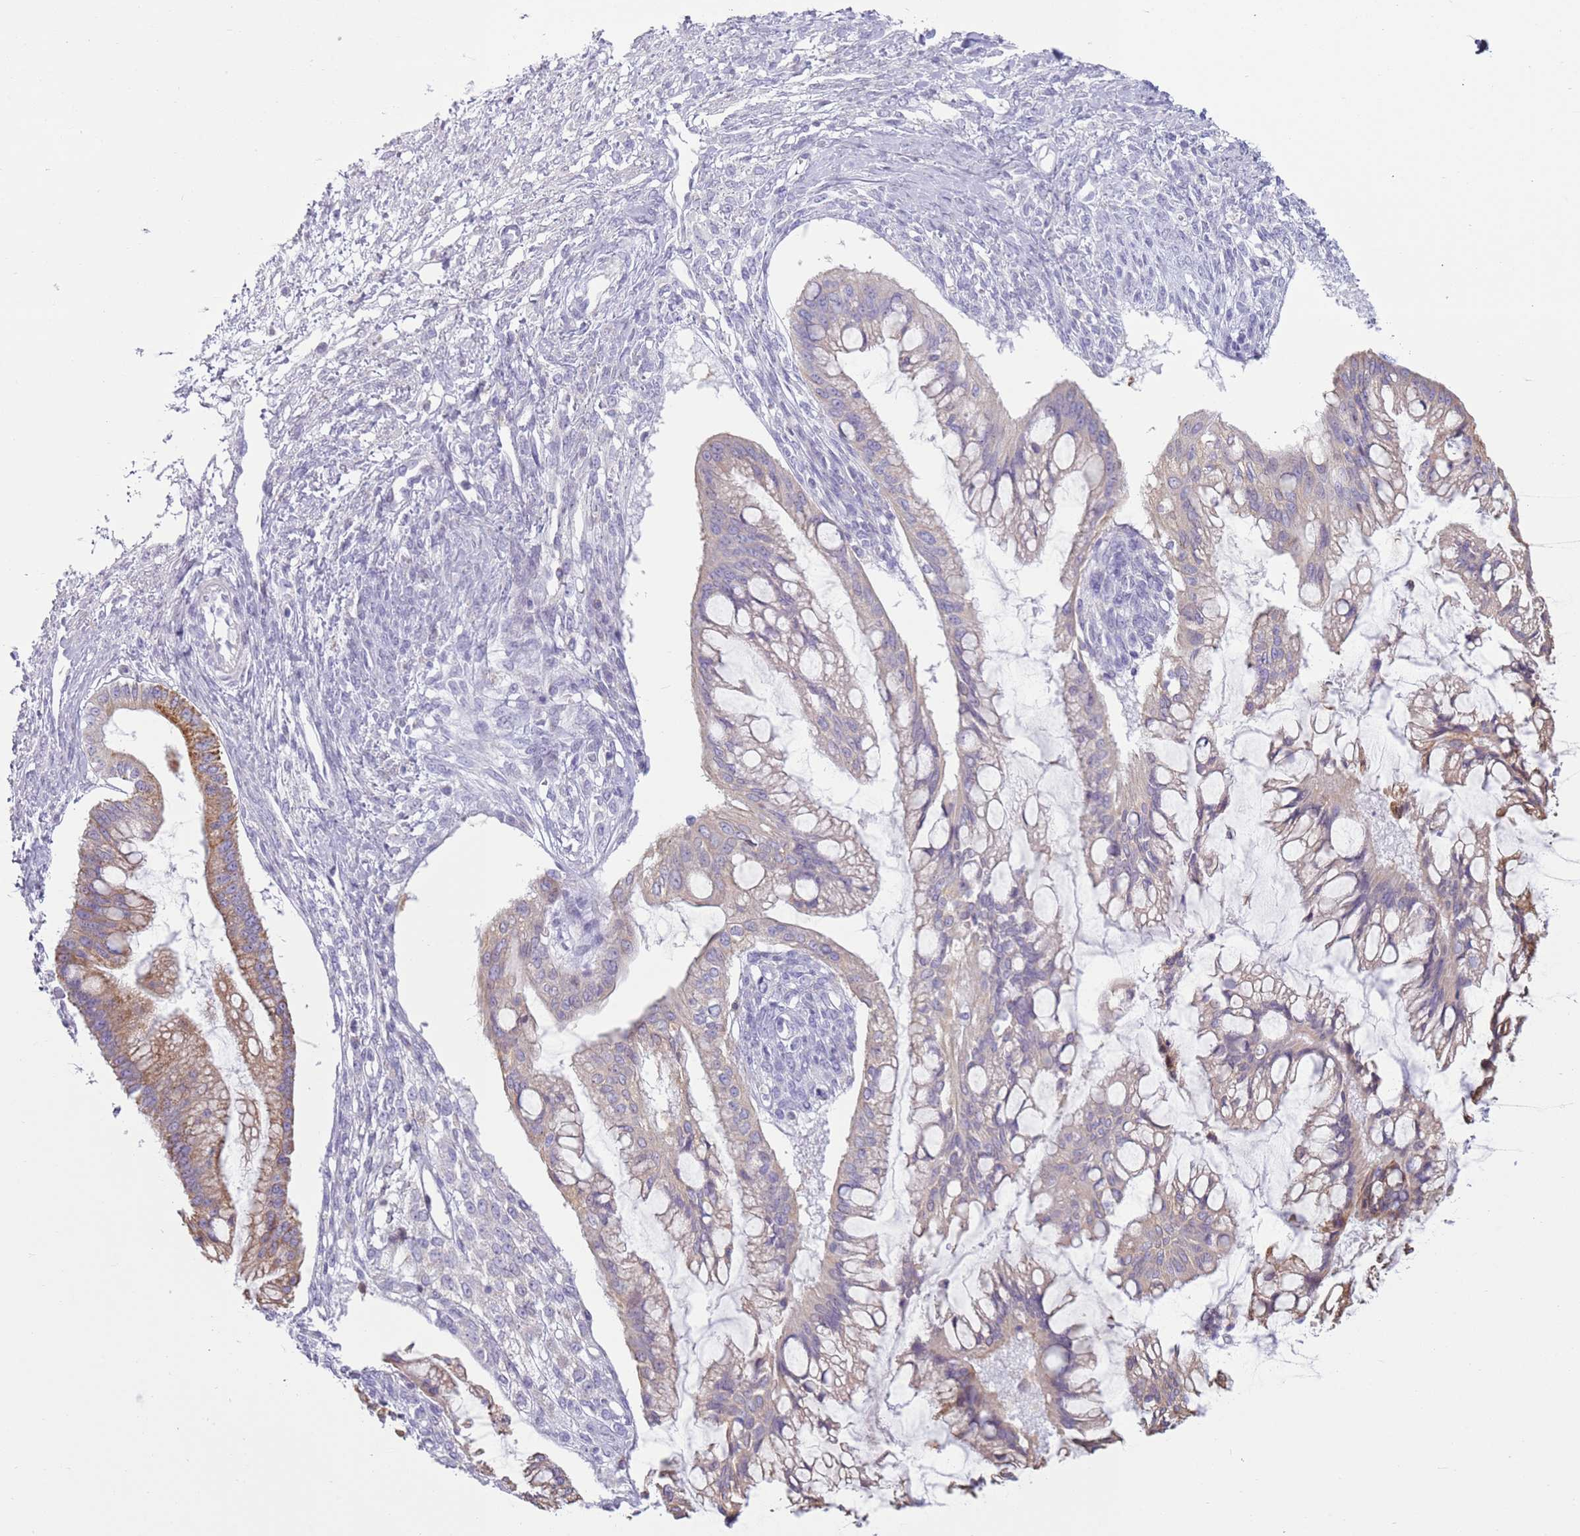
{"staining": {"intensity": "strong", "quantity": "<25%", "location": "cytoplasmic/membranous"}, "tissue": "ovarian cancer", "cell_type": "Tumor cells", "image_type": "cancer", "snomed": [{"axis": "morphology", "description": "Cystadenocarcinoma, mucinous, NOS"}, {"axis": "topography", "description": "Ovary"}], "caption": "Protein analysis of ovarian mucinous cystadenocarcinoma tissue displays strong cytoplasmic/membranous positivity in approximately <25% of tumor cells.", "gene": "OAF", "patient": {"sex": "female", "age": 73}}